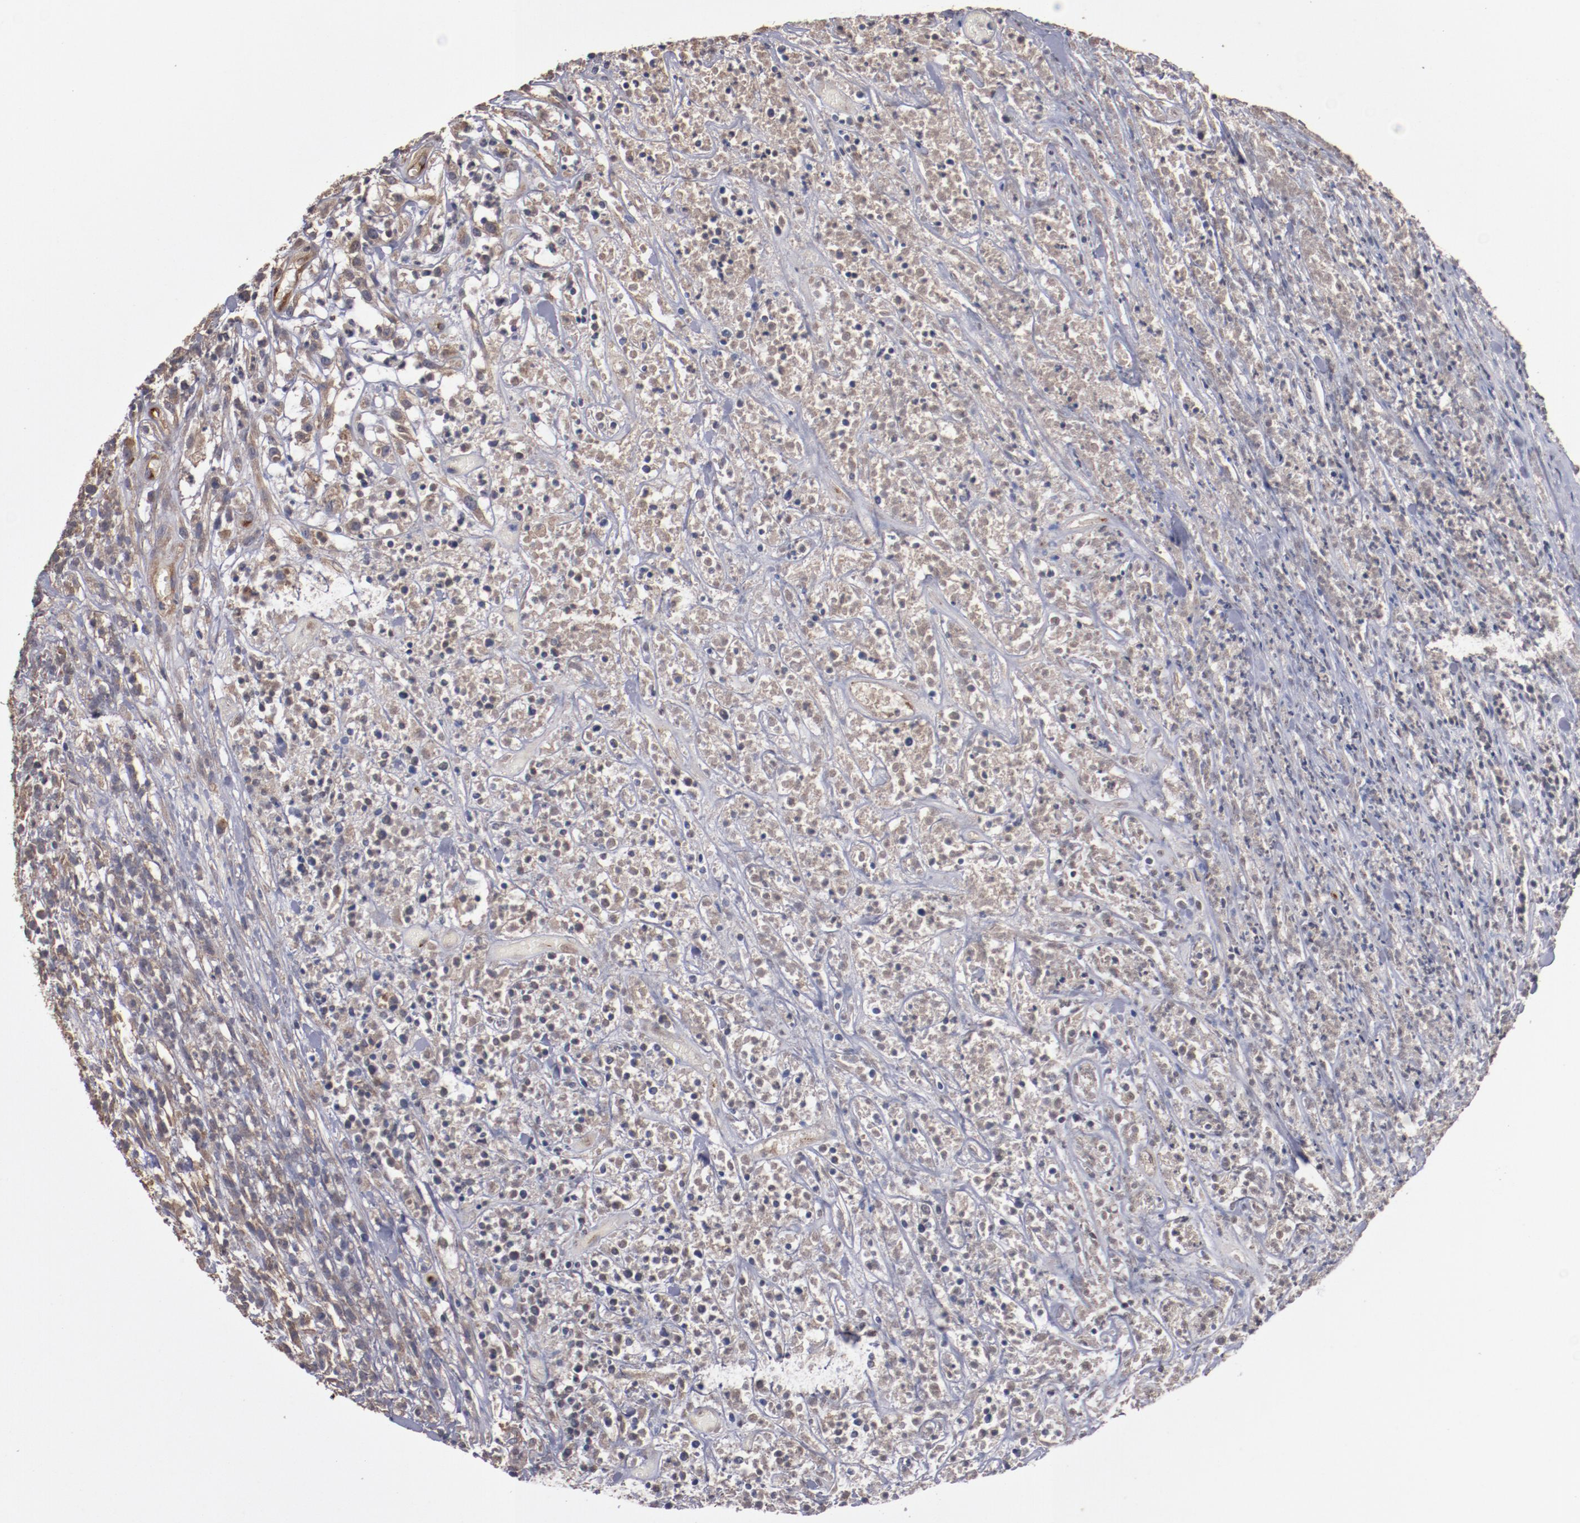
{"staining": {"intensity": "moderate", "quantity": ">75%", "location": "cytoplasmic/membranous"}, "tissue": "lymphoma", "cell_type": "Tumor cells", "image_type": "cancer", "snomed": [{"axis": "morphology", "description": "Malignant lymphoma, non-Hodgkin's type, High grade"}, {"axis": "topography", "description": "Lymph node"}], "caption": "Immunohistochemistry of human lymphoma displays medium levels of moderate cytoplasmic/membranous positivity in approximately >75% of tumor cells.", "gene": "DIPK2B", "patient": {"sex": "female", "age": 73}}